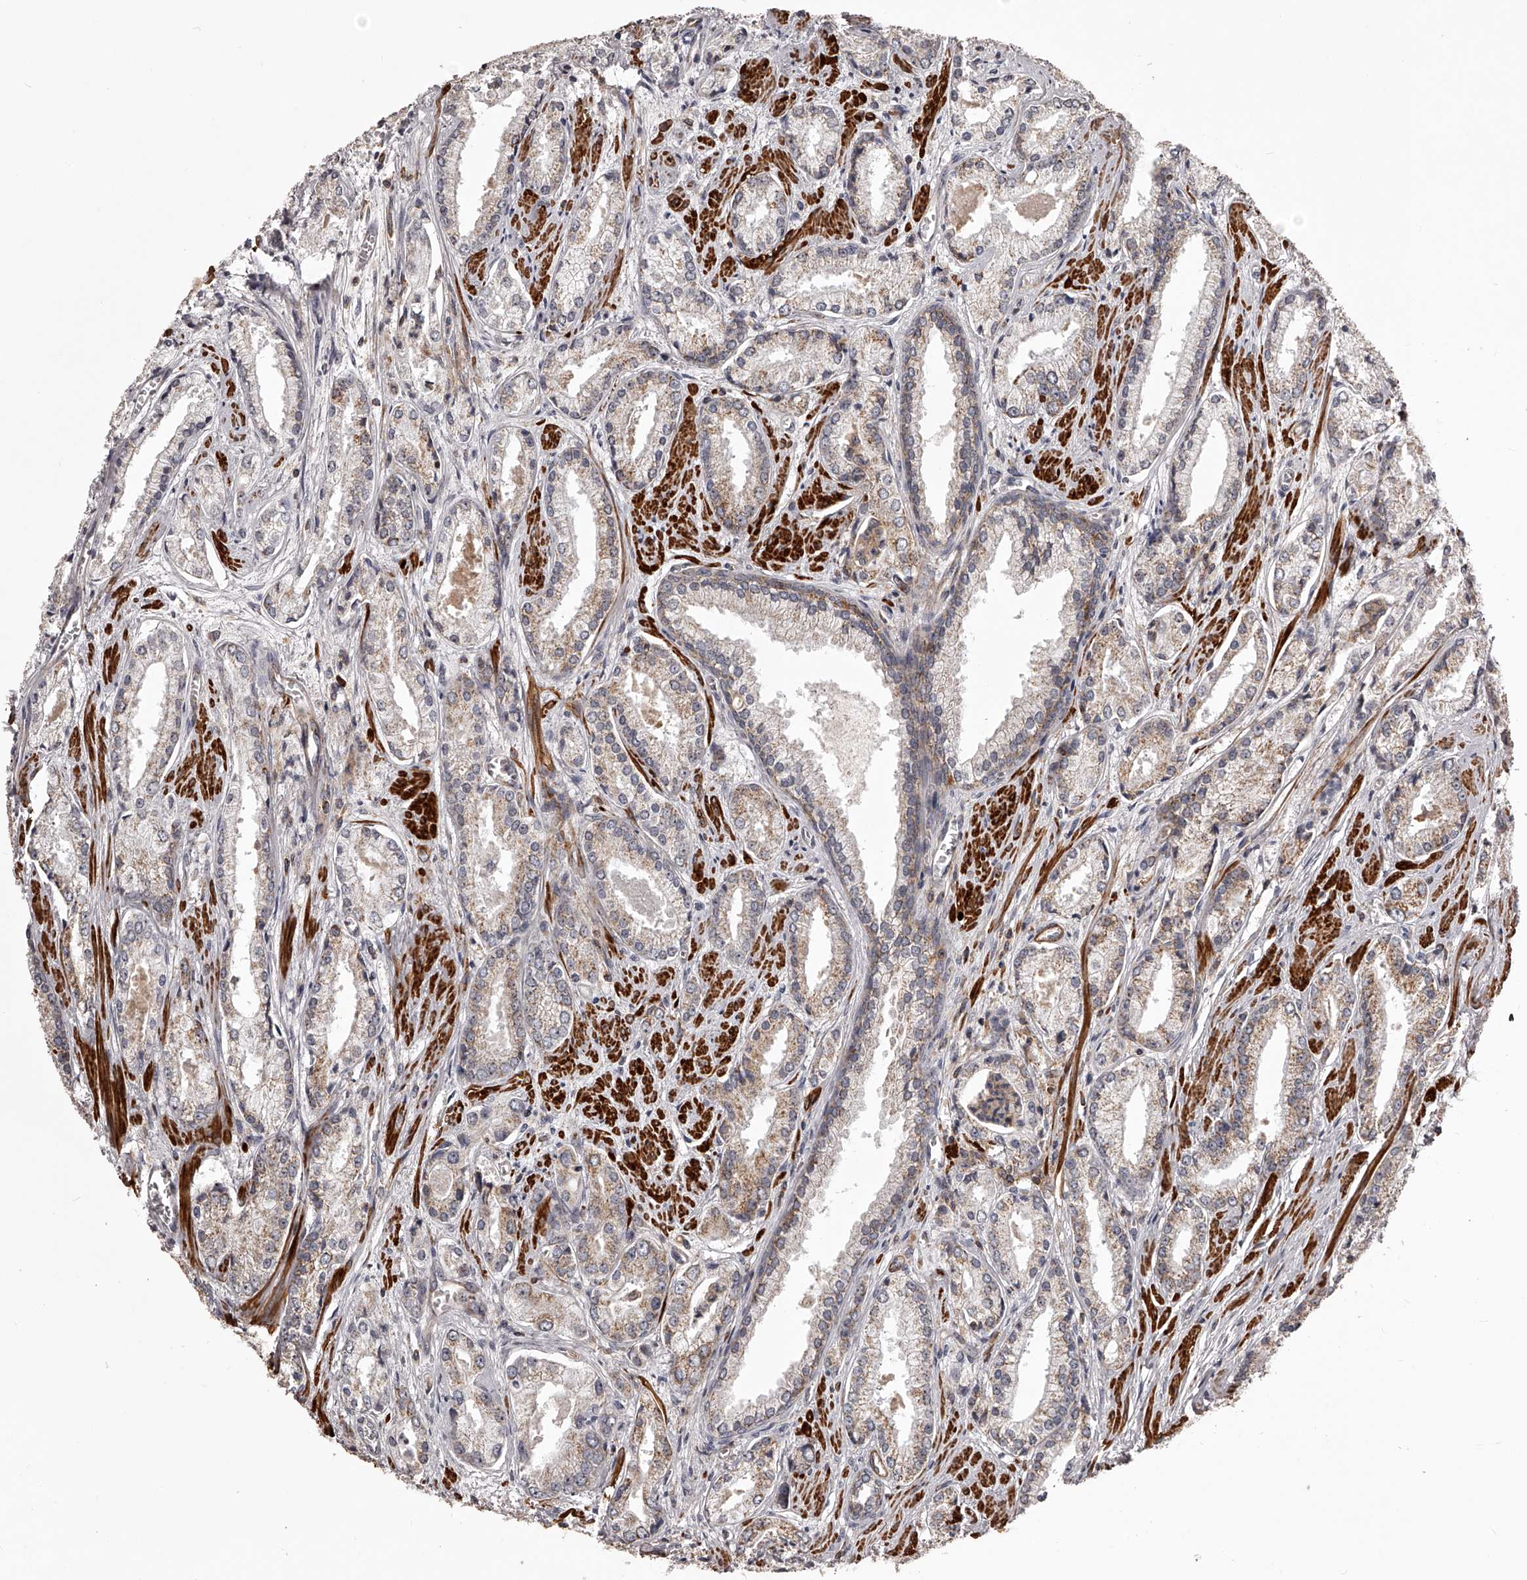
{"staining": {"intensity": "weak", "quantity": "25%-75%", "location": "cytoplasmic/membranous"}, "tissue": "prostate cancer", "cell_type": "Tumor cells", "image_type": "cancer", "snomed": [{"axis": "morphology", "description": "Adenocarcinoma, Low grade"}, {"axis": "topography", "description": "Prostate"}], "caption": "IHC histopathology image of neoplastic tissue: human low-grade adenocarcinoma (prostate) stained using IHC shows low levels of weak protein expression localized specifically in the cytoplasmic/membranous of tumor cells, appearing as a cytoplasmic/membranous brown color.", "gene": "RRP36", "patient": {"sex": "male", "age": 54}}